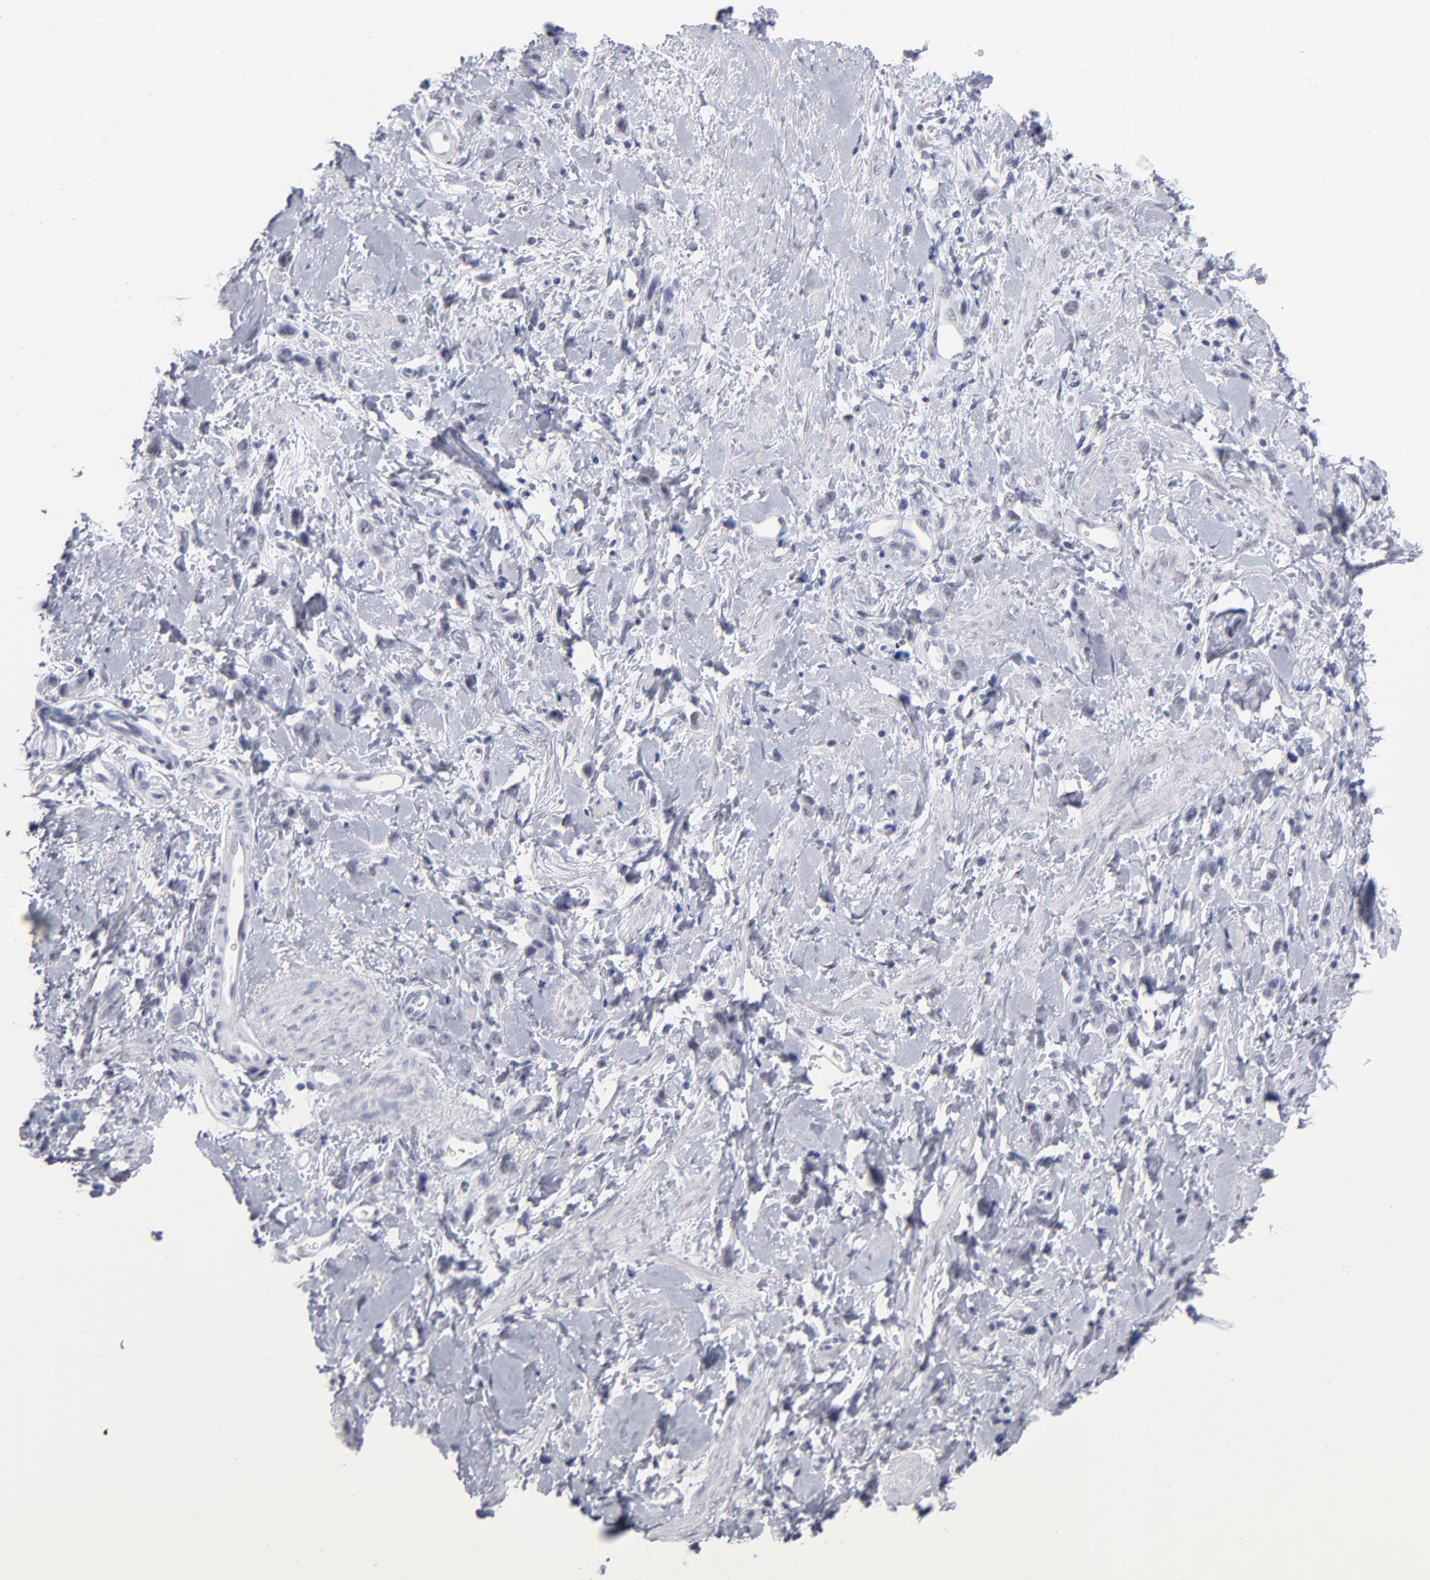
{"staining": {"intensity": "negative", "quantity": "none", "location": "none"}, "tissue": "stomach cancer", "cell_type": "Tumor cells", "image_type": "cancer", "snomed": [{"axis": "morphology", "description": "Normal tissue, NOS"}, {"axis": "morphology", "description": "Adenocarcinoma, NOS"}, {"axis": "topography", "description": "Stomach"}], "caption": "IHC histopathology image of human stomach cancer stained for a protein (brown), which reveals no staining in tumor cells.", "gene": "SNRPB", "patient": {"sex": "male", "age": 82}}